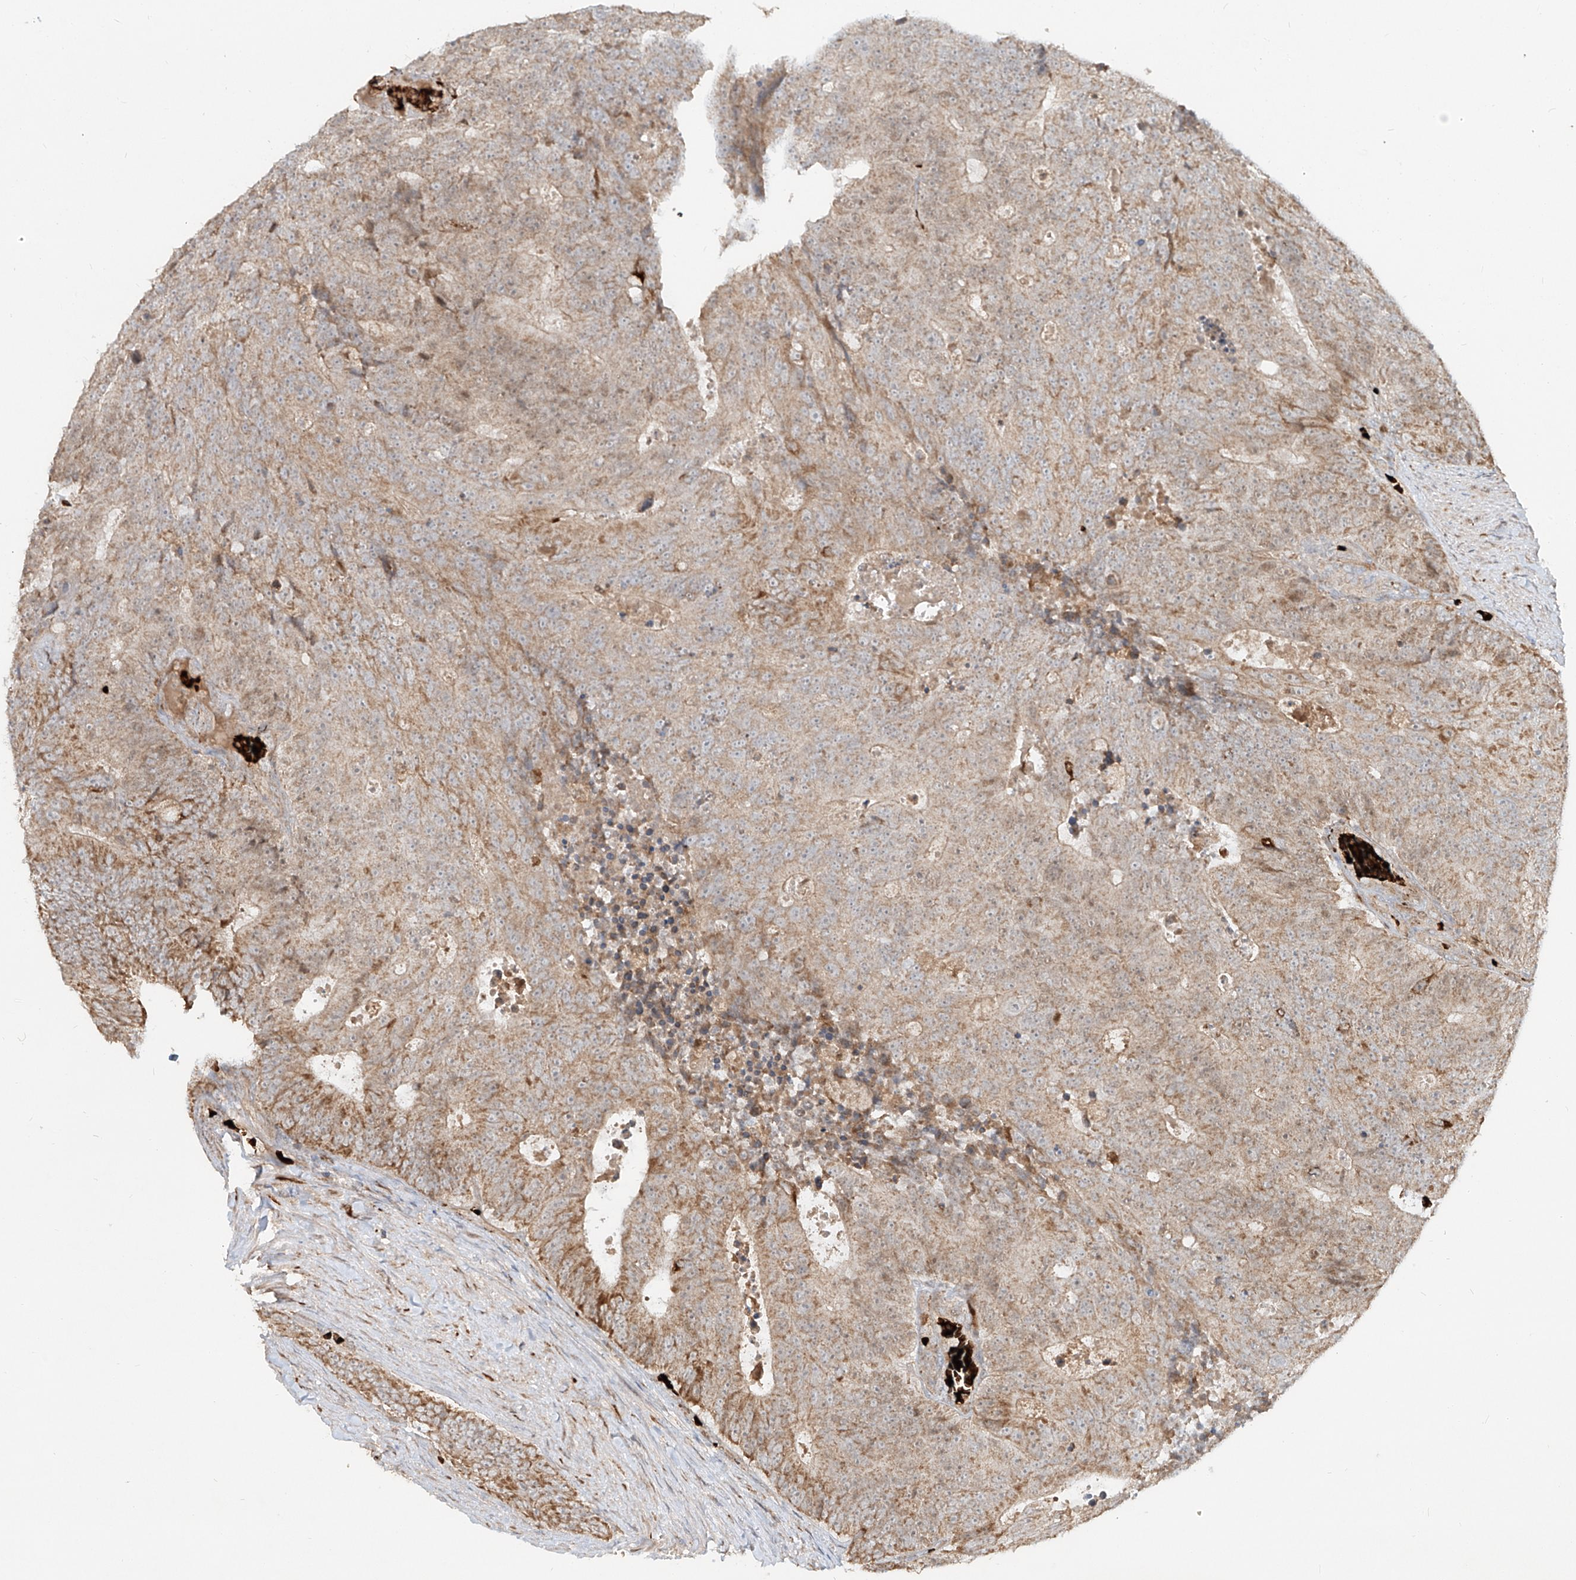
{"staining": {"intensity": "moderate", "quantity": ">75%", "location": "cytoplasmic/membranous,nuclear"}, "tissue": "colorectal cancer", "cell_type": "Tumor cells", "image_type": "cancer", "snomed": [{"axis": "morphology", "description": "Adenocarcinoma, NOS"}, {"axis": "topography", "description": "Colon"}], "caption": "High-power microscopy captured an immunohistochemistry (IHC) histopathology image of adenocarcinoma (colorectal), revealing moderate cytoplasmic/membranous and nuclear positivity in about >75% of tumor cells. (brown staining indicates protein expression, while blue staining denotes nuclei).", "gene": "FGD2", "patient": {"sex": "male", "age": 87}}